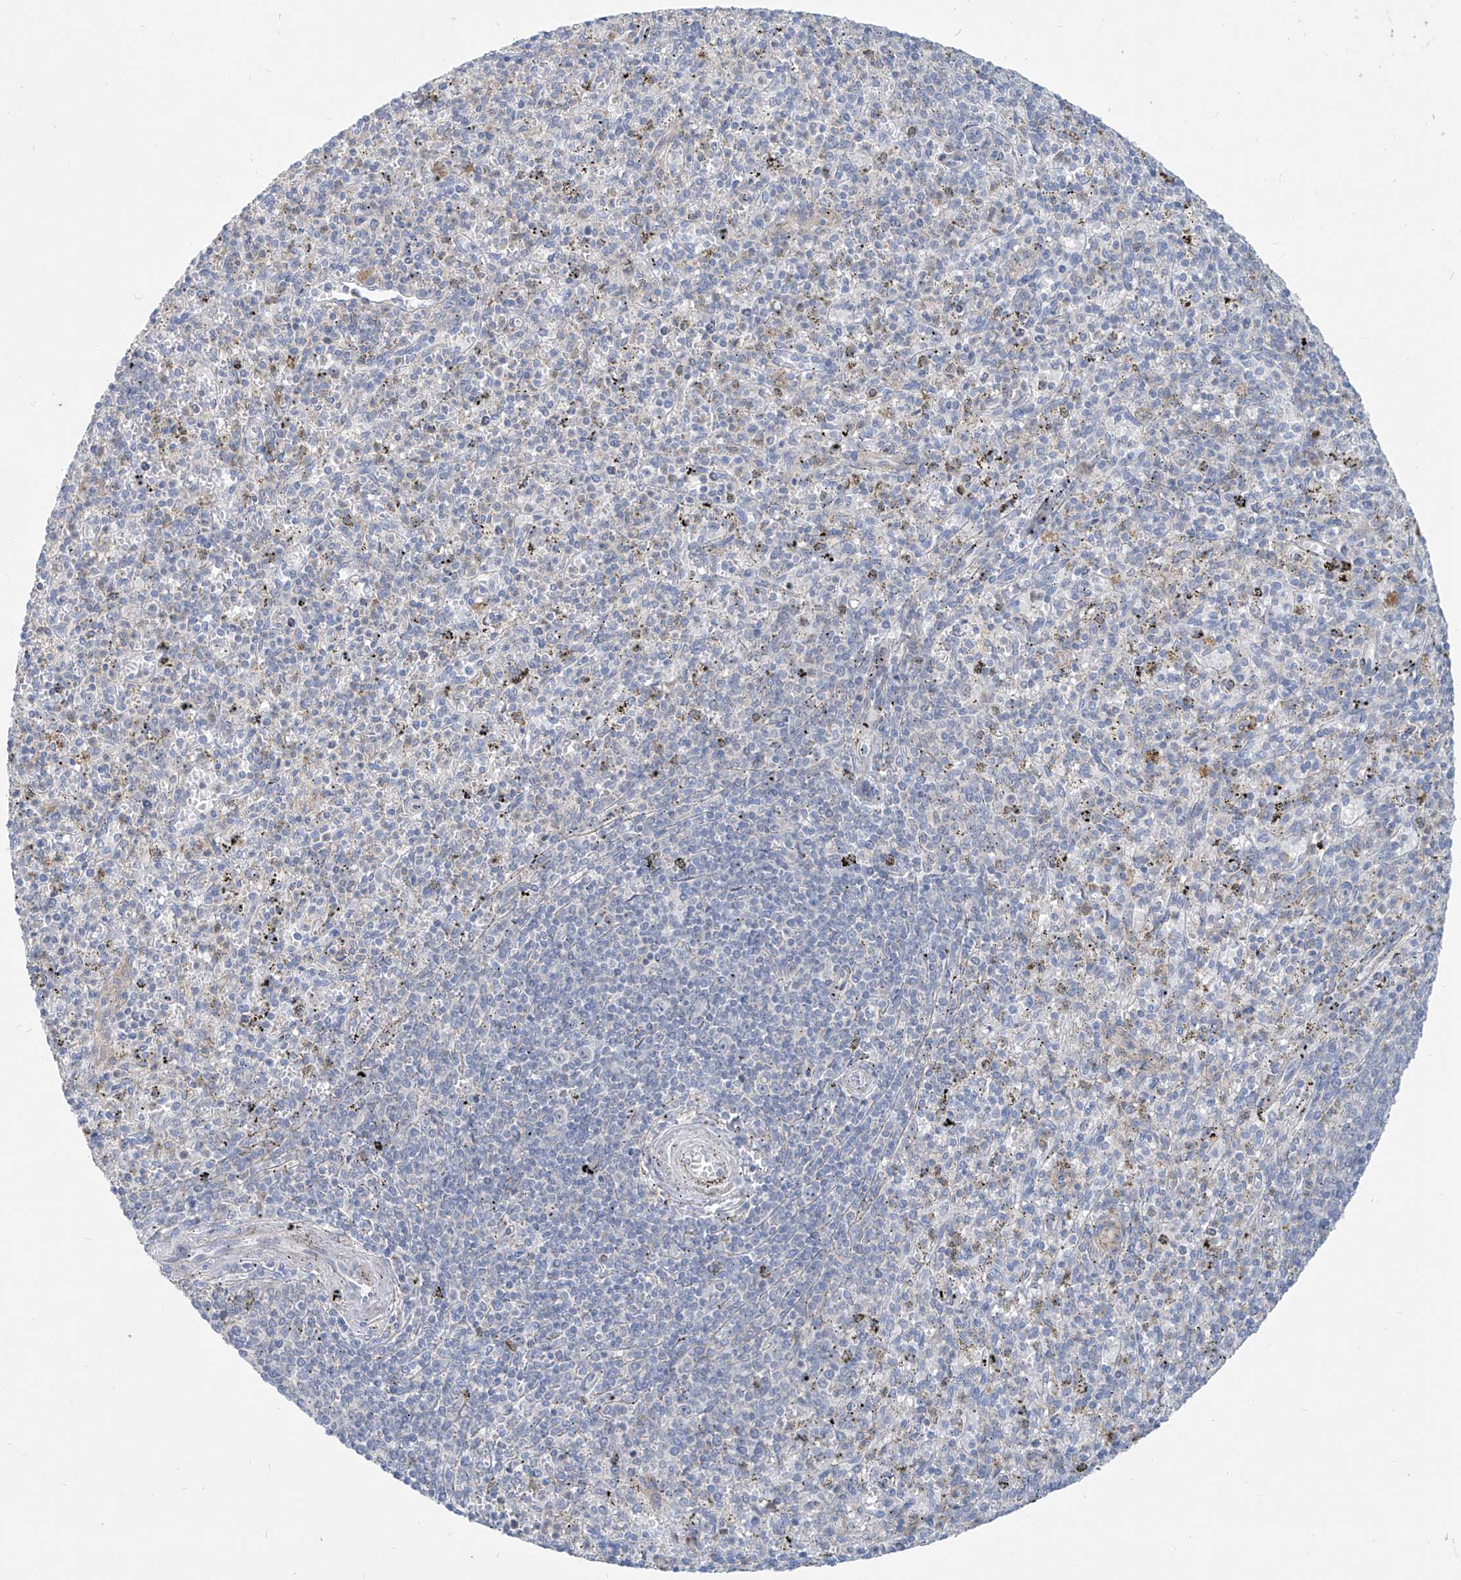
{"staining": {"intensity": "negative", "quantity": "none", "location": "none"}, "tissue": "spleen", "cell_type": "Cells in red pulp", "image_type": "normal", "snomed": [{"axis": "morphology", "description": "Normal tissue, NOS"}, {"axis": "topography", "description": "Spleen"}], "caption": "A high-resolution histopathology image shows IHC staining of normal spleen, which displays no significant staining in cells in red pulp.", "gene": "KRTAP25", "patient": {"sex": "male", "age": 72}}